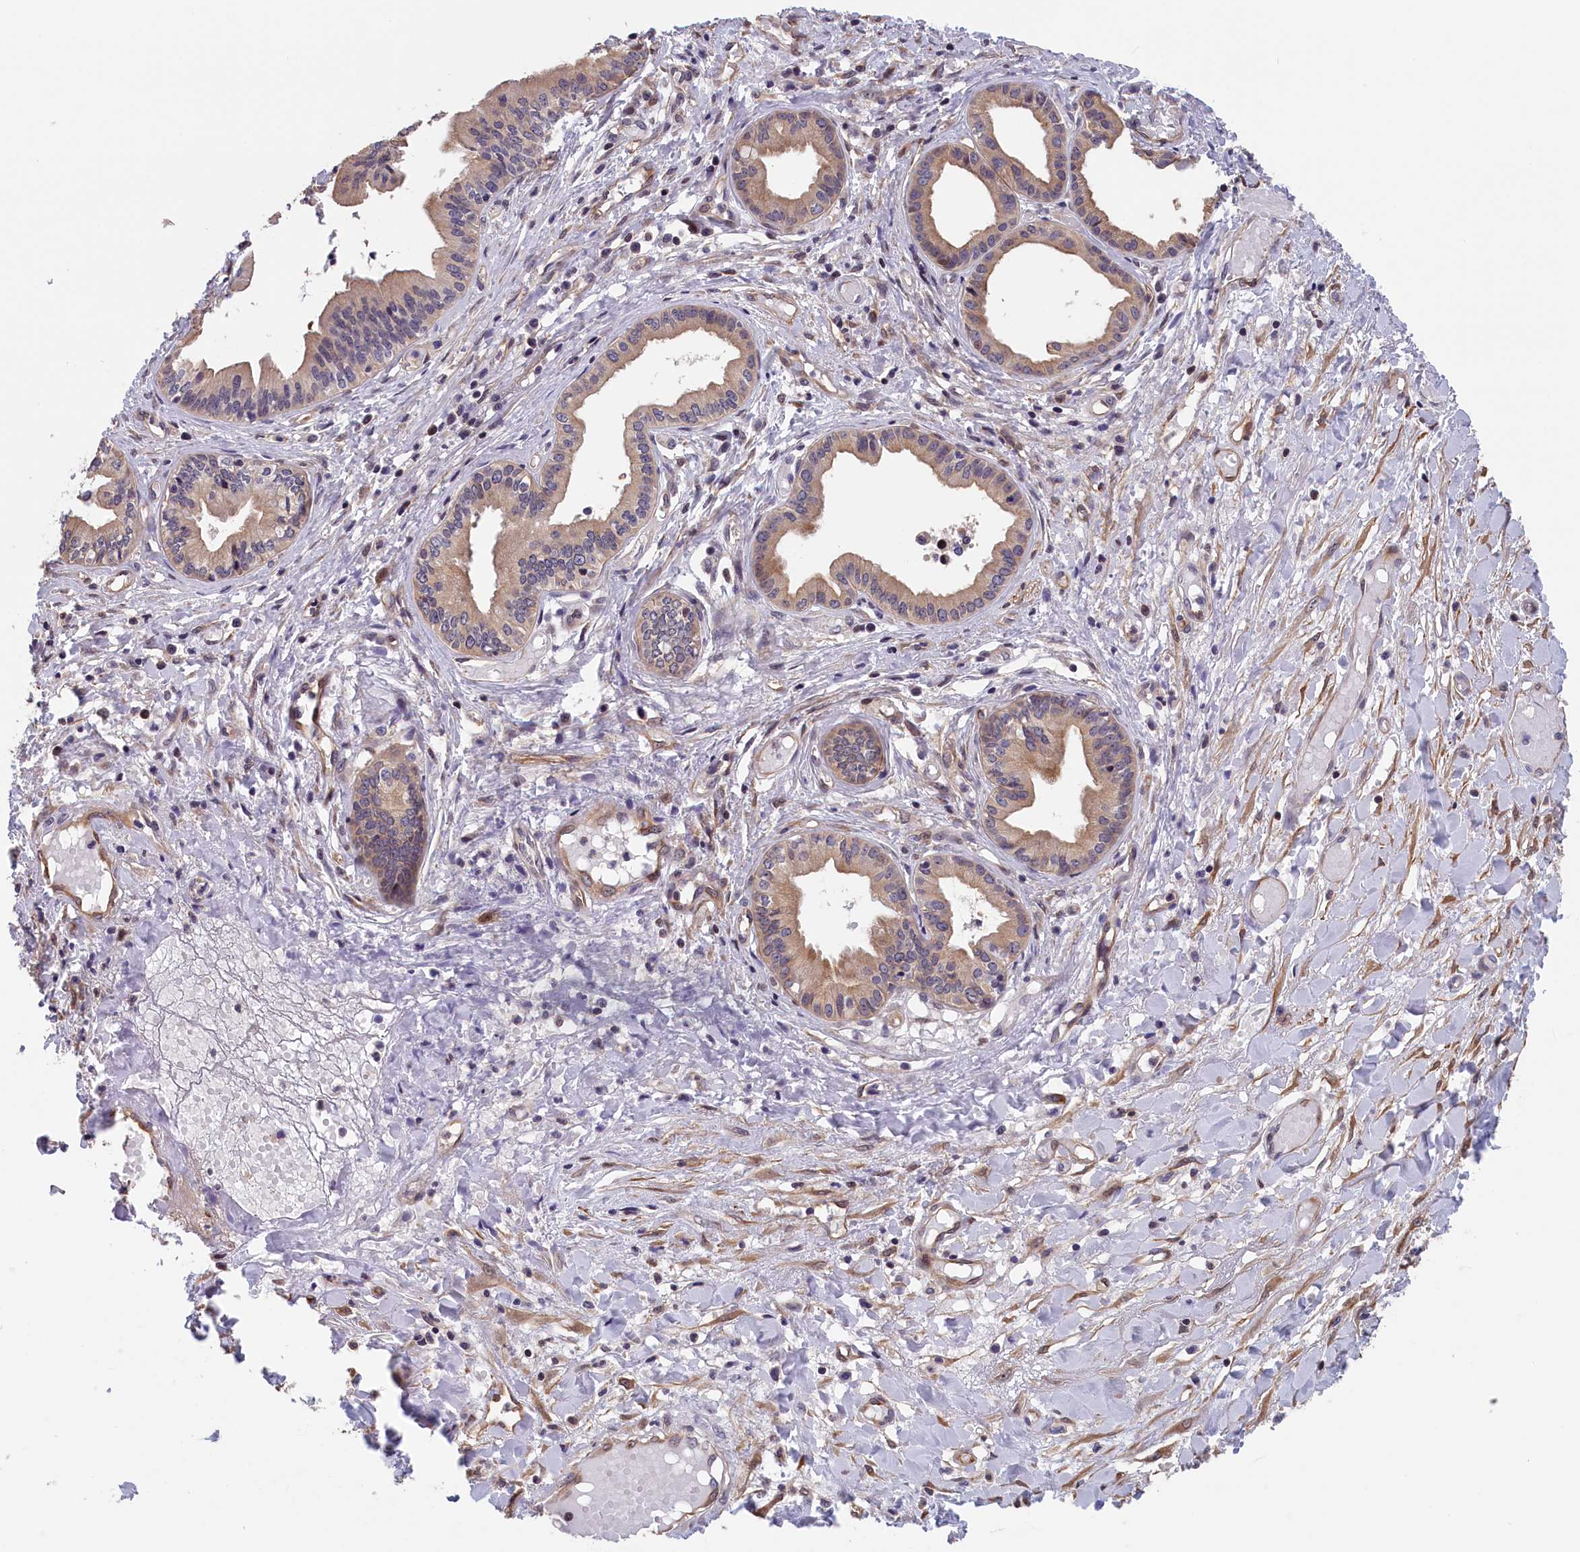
{"staining": {"intensity": "weak", "quantity": "25%-75%", "location": "cytoplasmic/membranous"}, "tissue": "pancreatic cancer", "cell_type": "Tumor cells", "image_type": "cancer", "snomed": [{"axis": "morphology", "description": "Adenocarcinoma, NOS"}, {"axis": "topography", "description": "Pancreas"}], "caption": "Adenocarcinoma (pancreatic) stained with a protein marker demonstrates weak staining in tumor cells.", "gene": "TMEM116", "patient": {"sex": "female", "age": 50}}